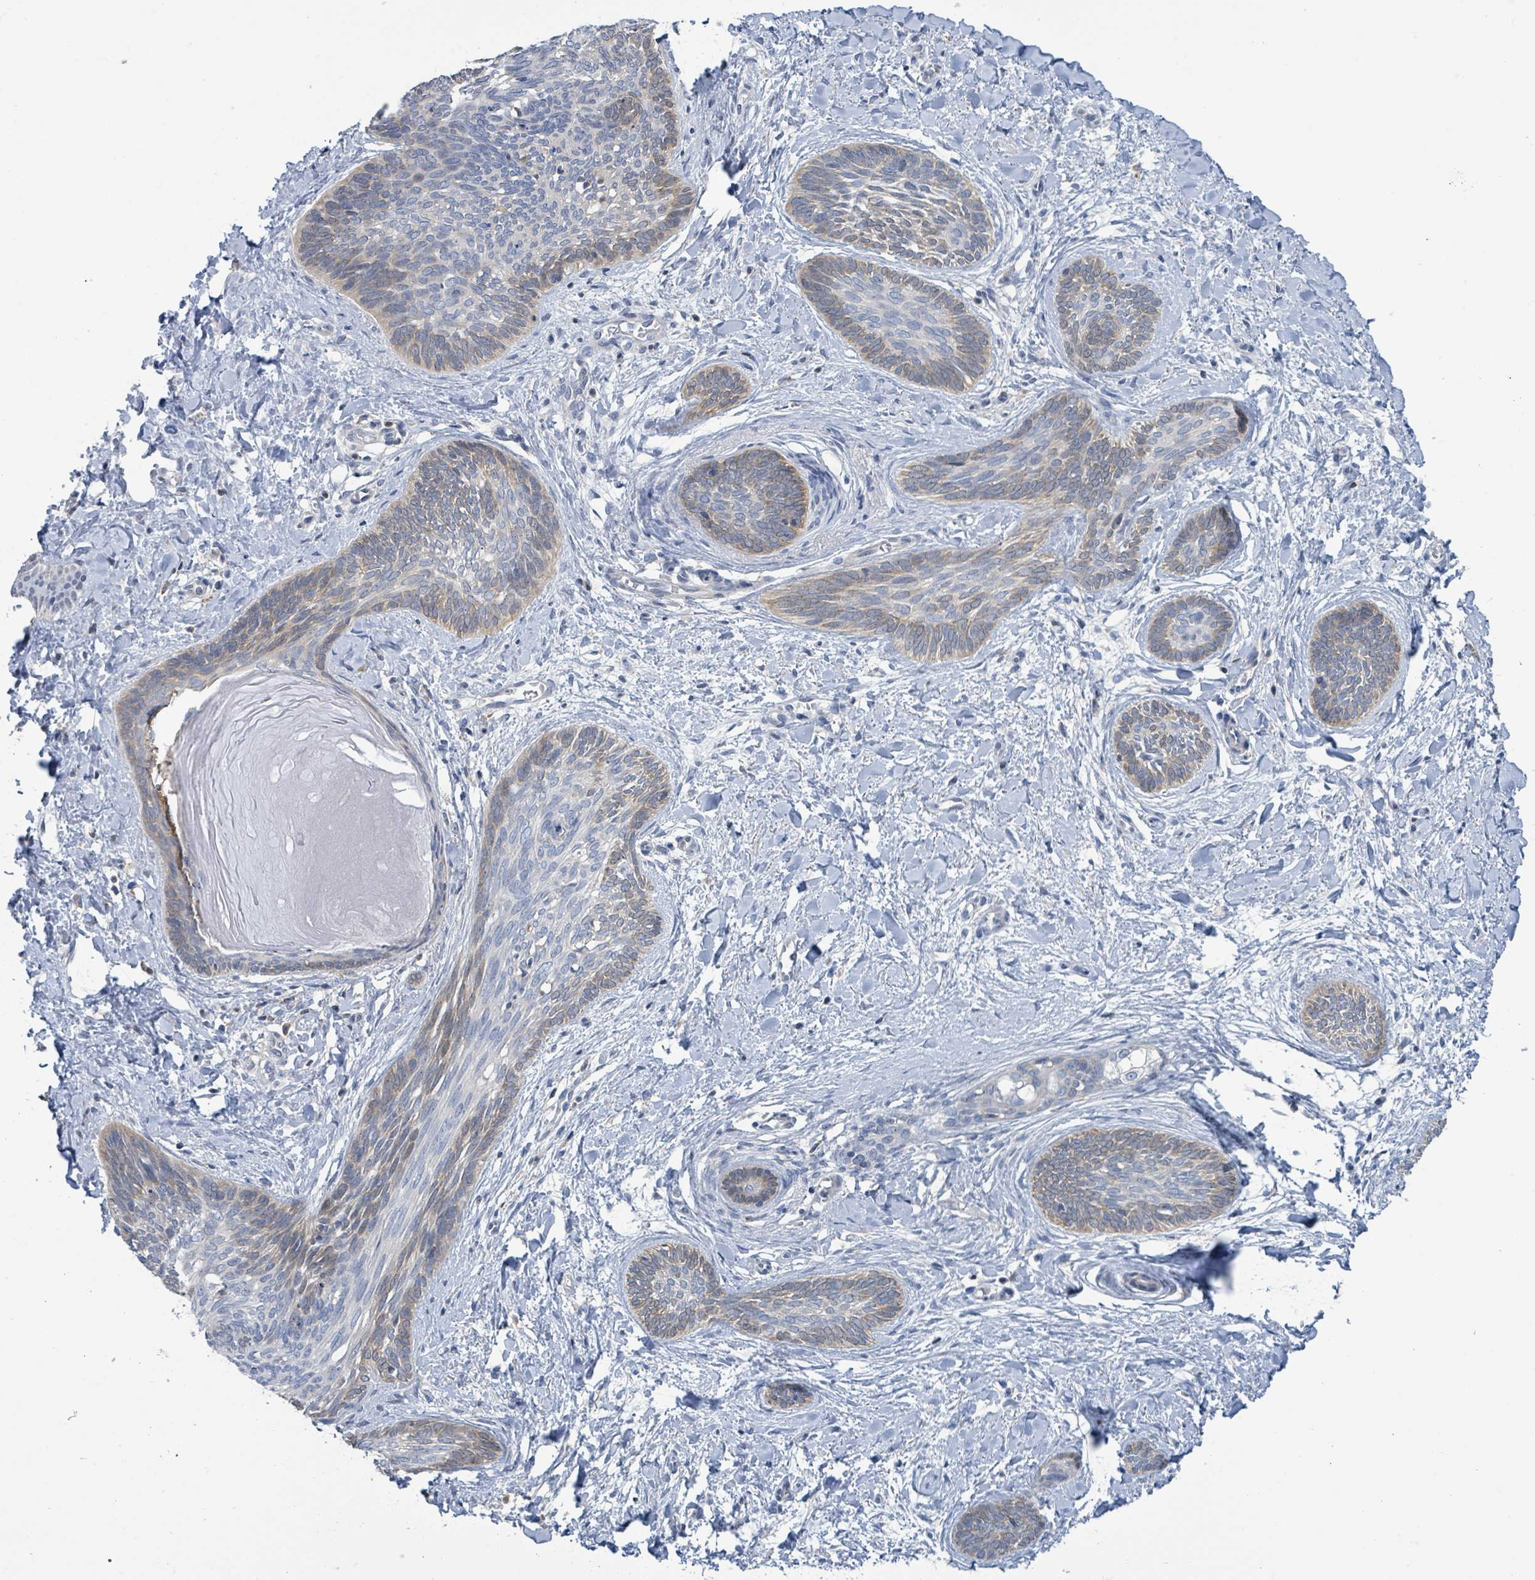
{"staining": {"intensity": "moderate", "quantity": "25%-75%", "location": "cytoplasmic/membranous"}, "tissue": "skin cancer", "cell_type": "Tumor cells", "image_type": "cancer", "snomed": [{"axis": "morphology", "description": "Basal cell carcinoma"}, {"axis": "topography", "description": "Skin"}], "caption": "This photomicrograph exhibits immunohistochemistry staining of human skin cancer (basal cell carcinoma), with medium moderate cytoplasmic/membranous expression in approximately 25%-75% of tumor cells.", "gene": "DGKZ", "patient": {"sex": "female", "age": 81}}